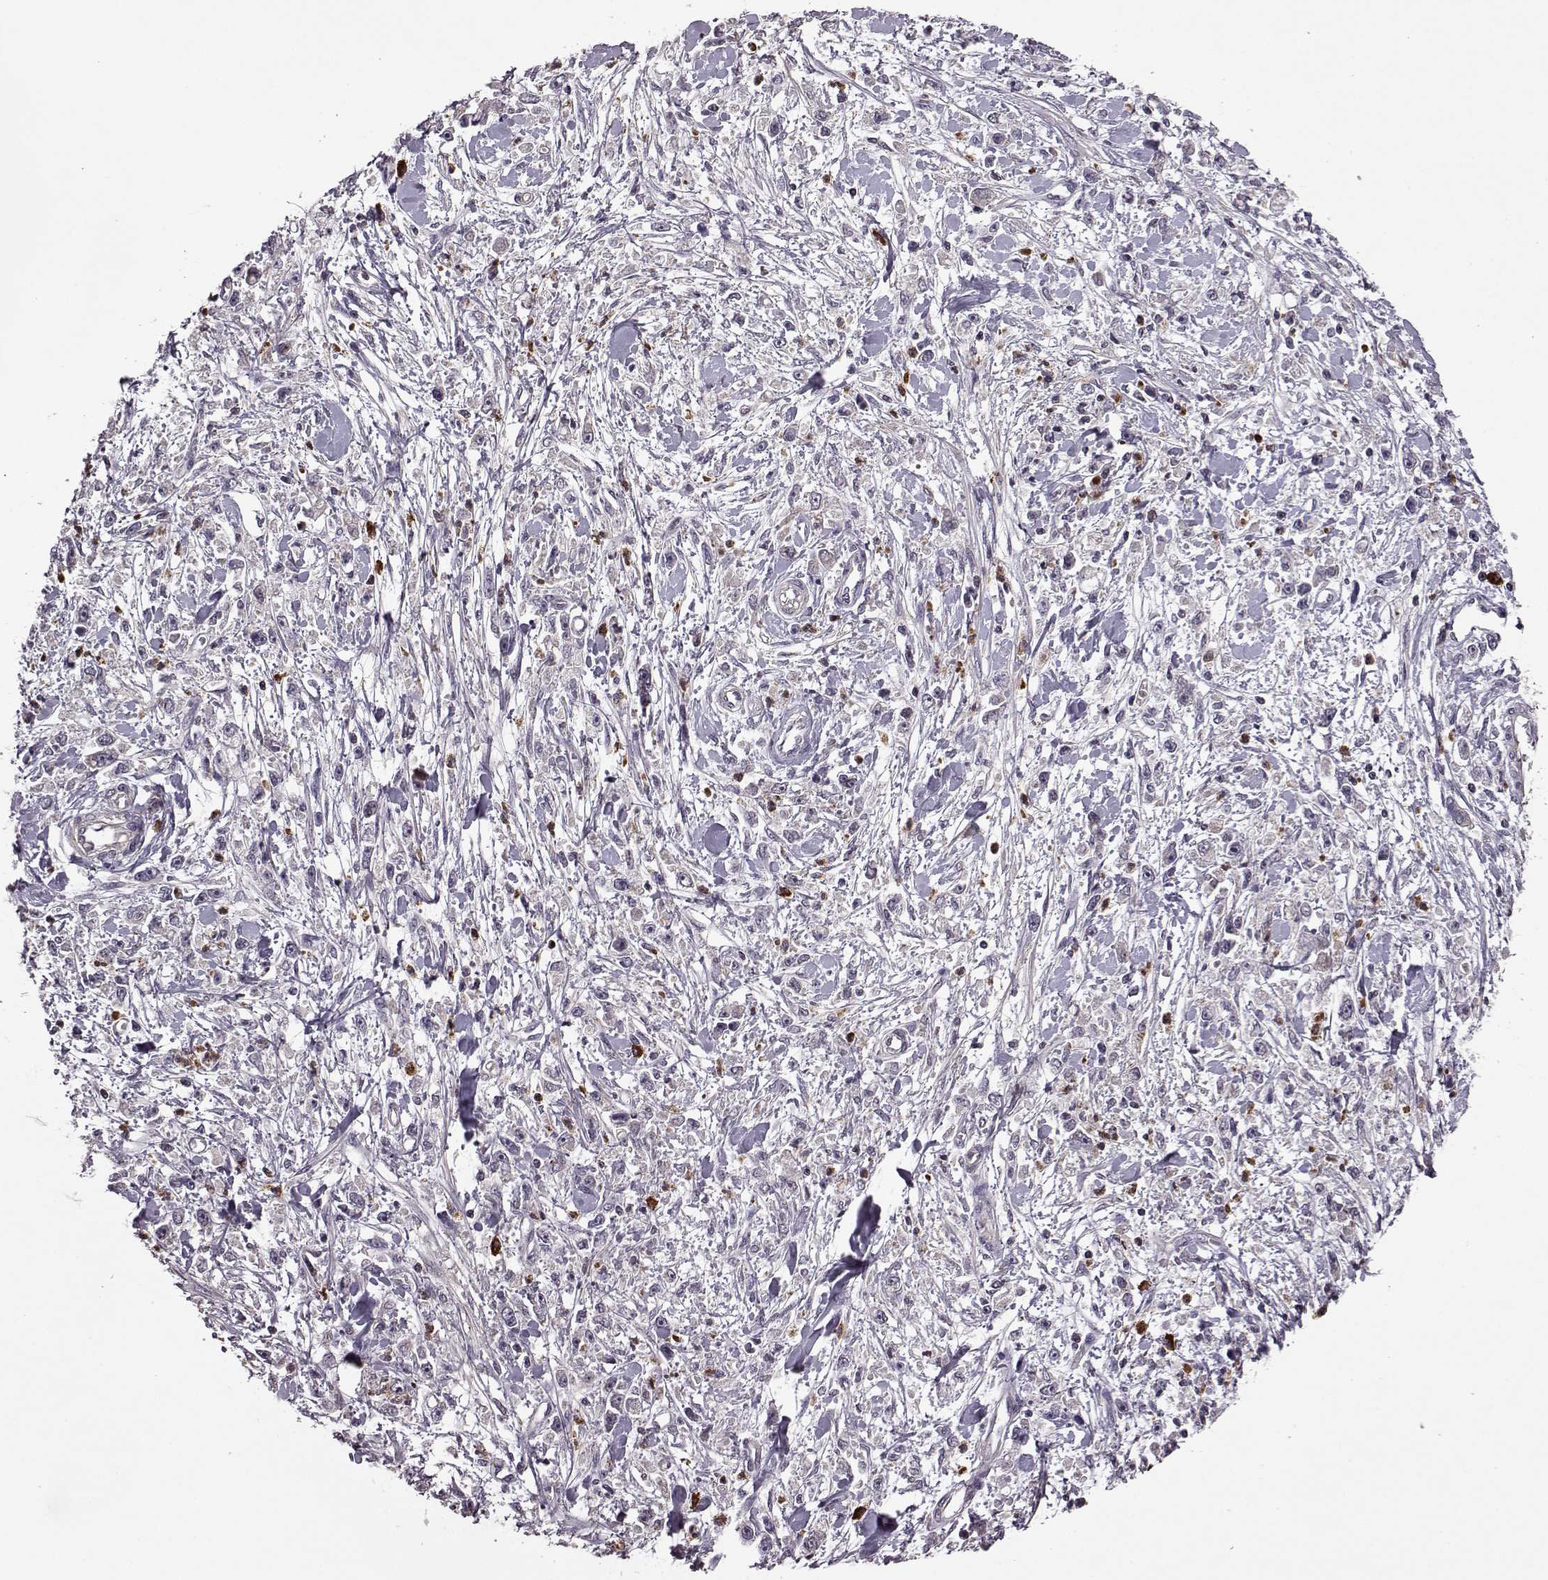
{"staining": {"intensity": "negative", "quantity": "none", "location": "none"}, "tissue": "stomach cancer", "cell_type": "Tumor cells", "image_type": "cancer", "snomed": [{"axis": "morphology", "description": "Adenocarcinoma, NOS"}, {"axis": "topography", "description": "Stomach"}], "caption": "Stomach adenocarcinoma was stained to show a protein in brown. There is no significant expression in tumor cells.", "gene": "TRMU", "patient": {"sex": "female", "age": 59}}